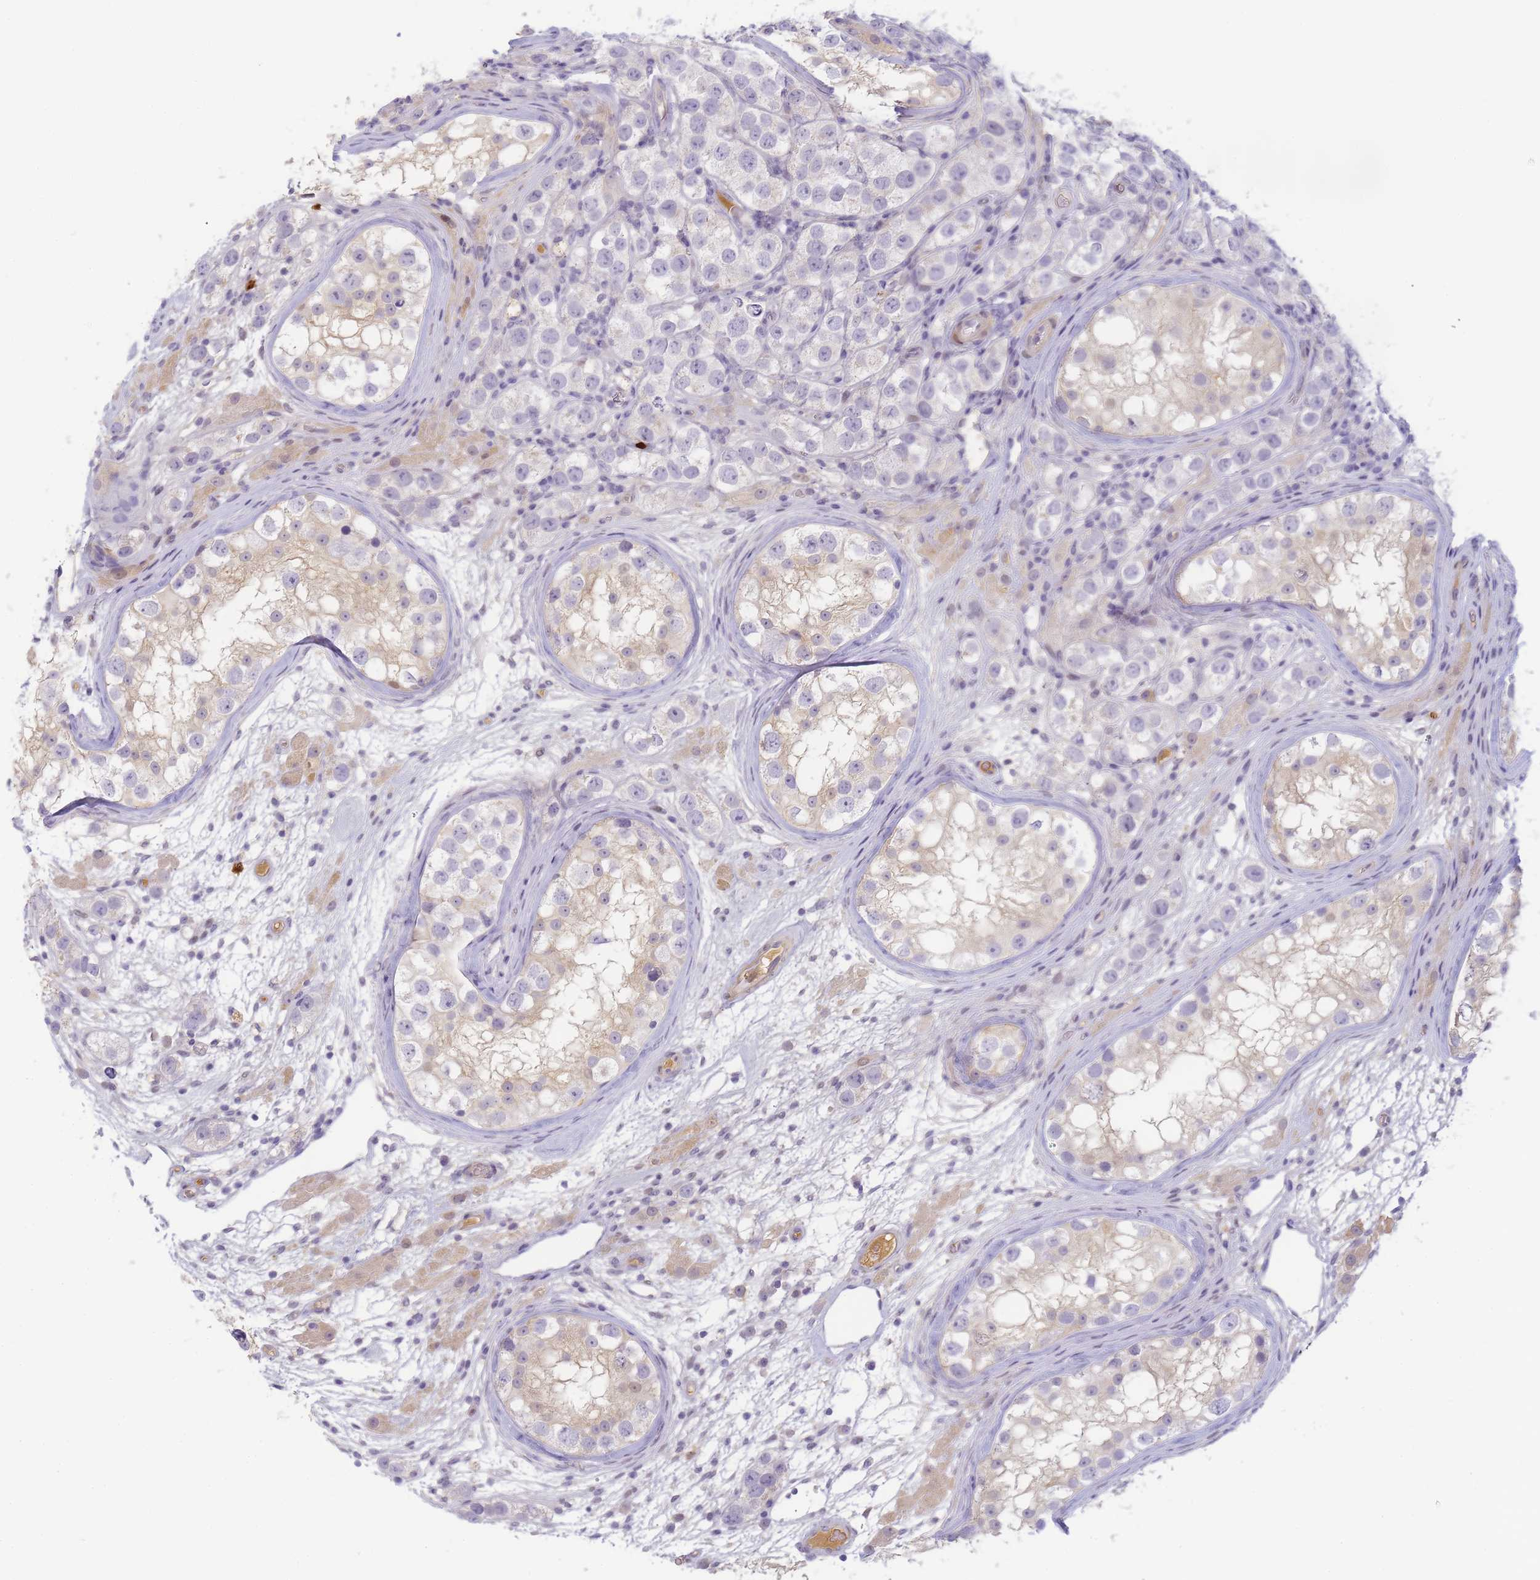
{"staining": {"intensity": "negative", "quantity": "none", "location": "none"}, "tissue": "testis cancer", "cell_type": "Tumor cells", "image_type": "cancer", "snomed": [{"axis": "morphology", "description": "Seminoma, NOS"}, {"axis": "topography", "description": "Testis"}], "caption": "Immunohistochemistry micrograph of seminoma (testis) stained for a protein (brown), which exhibits no positivity in tumor cells.", "gene": "RRAD", "patient": {"sex": "male", "age": 28}}